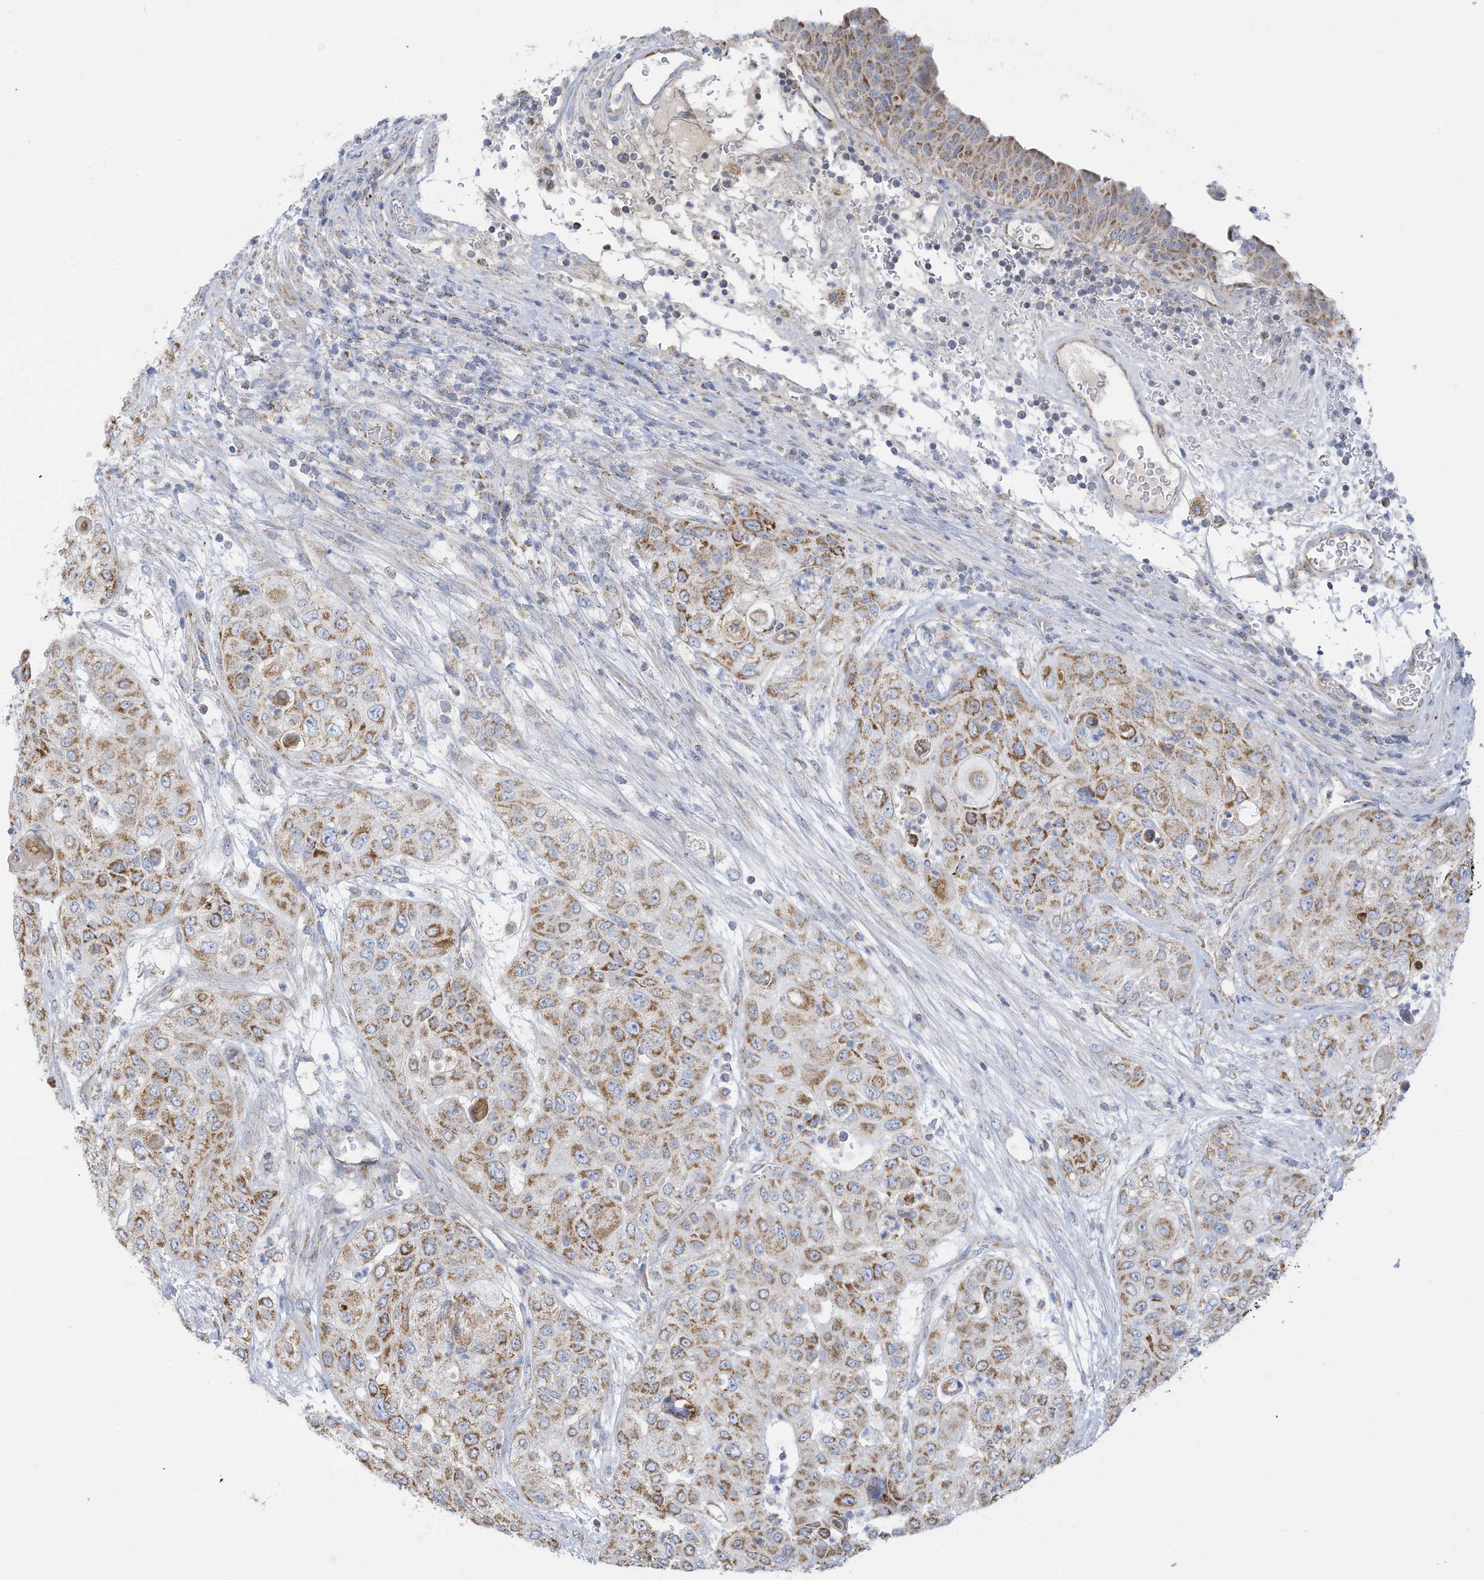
{"staining": {"intensity": "moderate", "quantity": "25%-75%", "location": "cytoplasmic/membranous"}, "tissue": "urothelial cancer", "cell_type": "Tumor cells", "image_type": "cancer", "snomed": [{"axis": "morphology", "description": "Urothelial carcinoma, High grade"}, {"axis": "topography", "description": "Urinary bladder"}], "caption": "A brown stain shows moderate cytoplasmic/membranous positivity of a protein in human urothelial carcinoma (high-grade) tumor cells.", "gene": "NLN", "patient": {"sex": "female", "age": 79}}